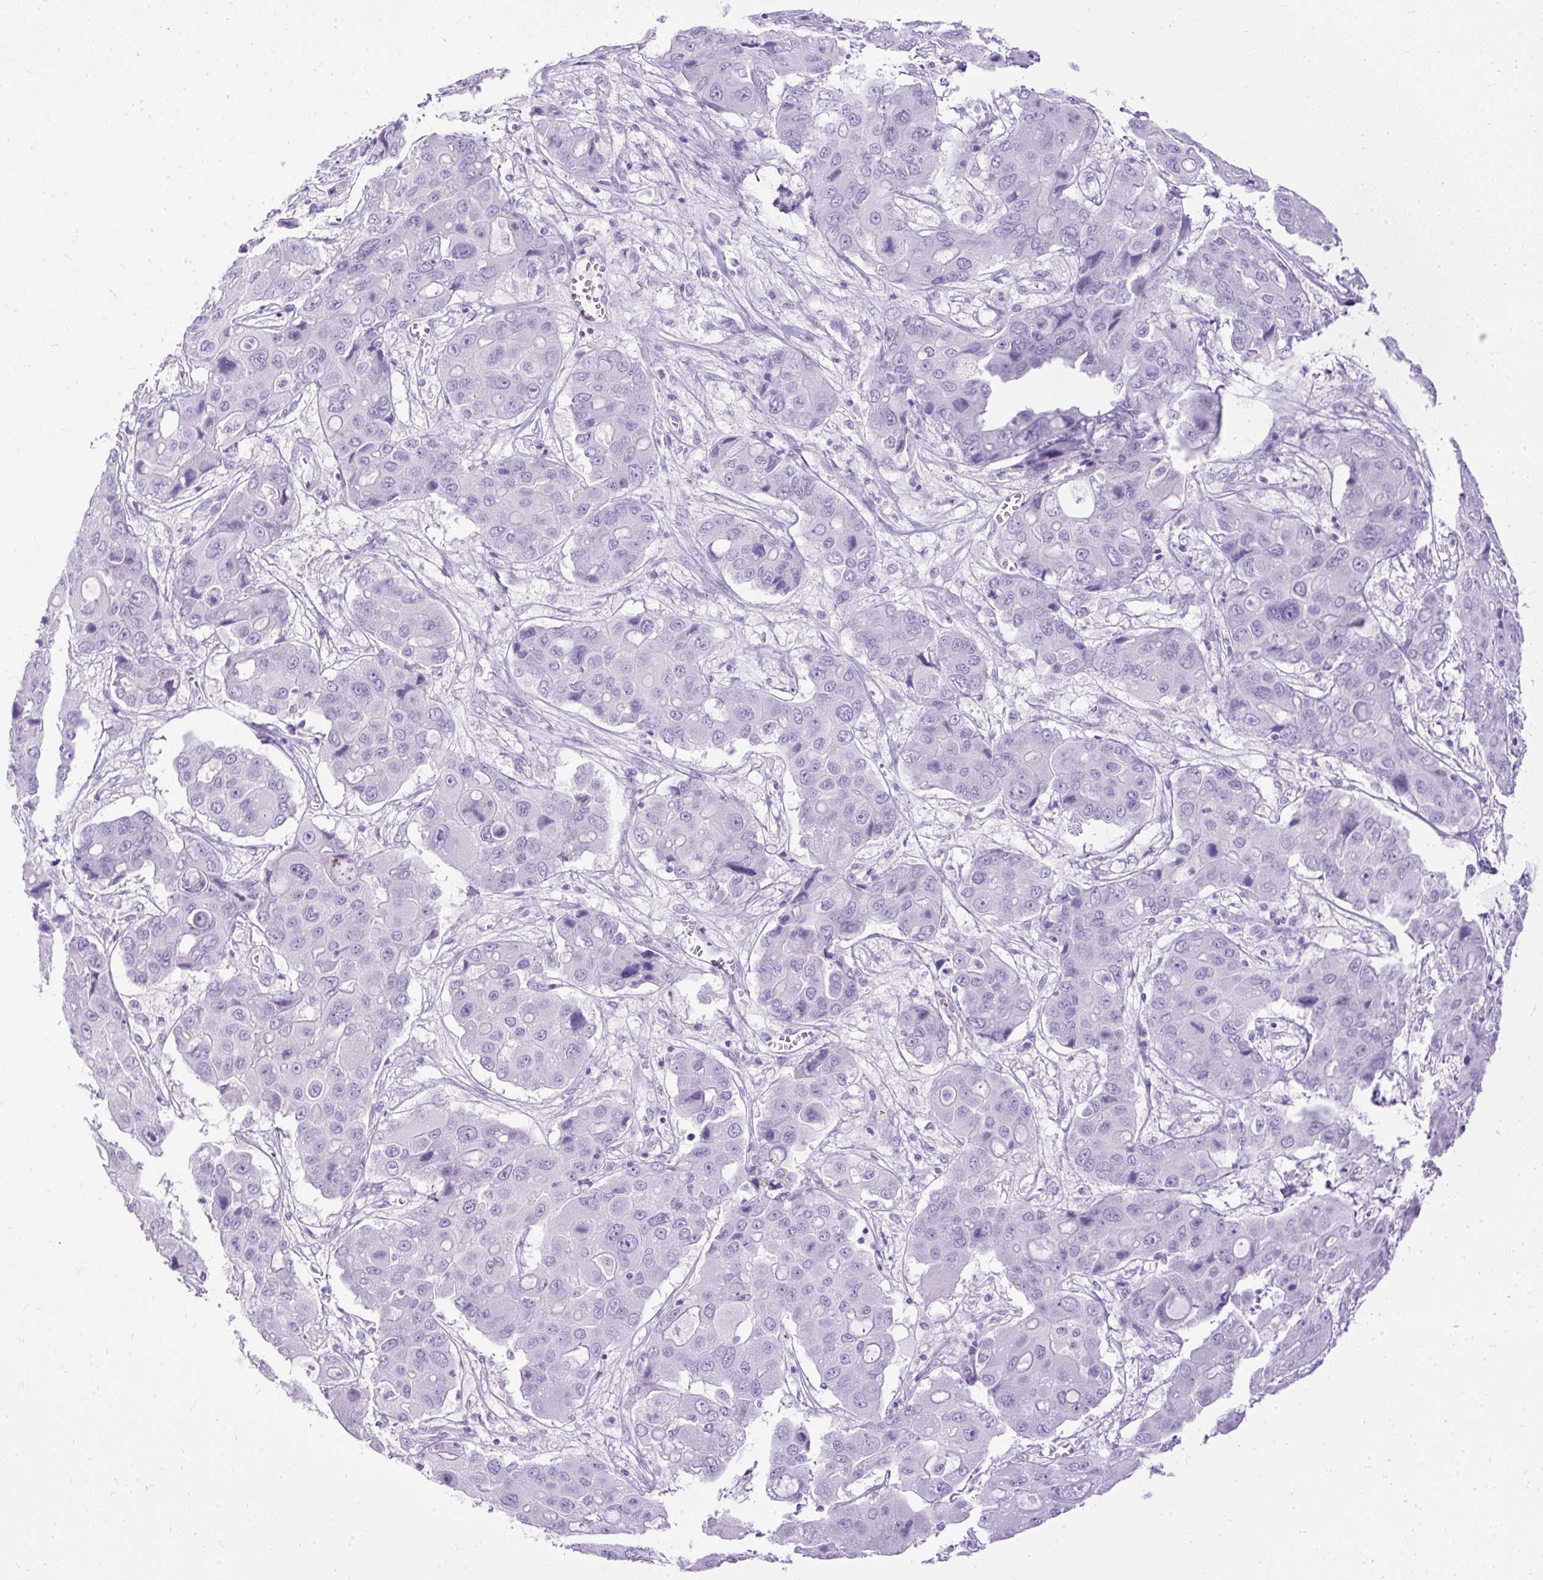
{"staining": {"intensity": "negative", "quantity": "none", "location": "none"}, "tissue": "liver cancer", "cell_type": "Tumor cells", "image_type": "cancer", "snomed": [{"axis": "morphology", "description": "Cholangiocarcinoma"}, {"axis": "topography", "description": "Liver"}], "caption": "A histopathology image of human cholangiocarcinoma (liver) is negative for staining in tumor cells. Nuclei are stained in blue.", "gene": "HEY1", "patient": {"sex": "male", "age": 67}}